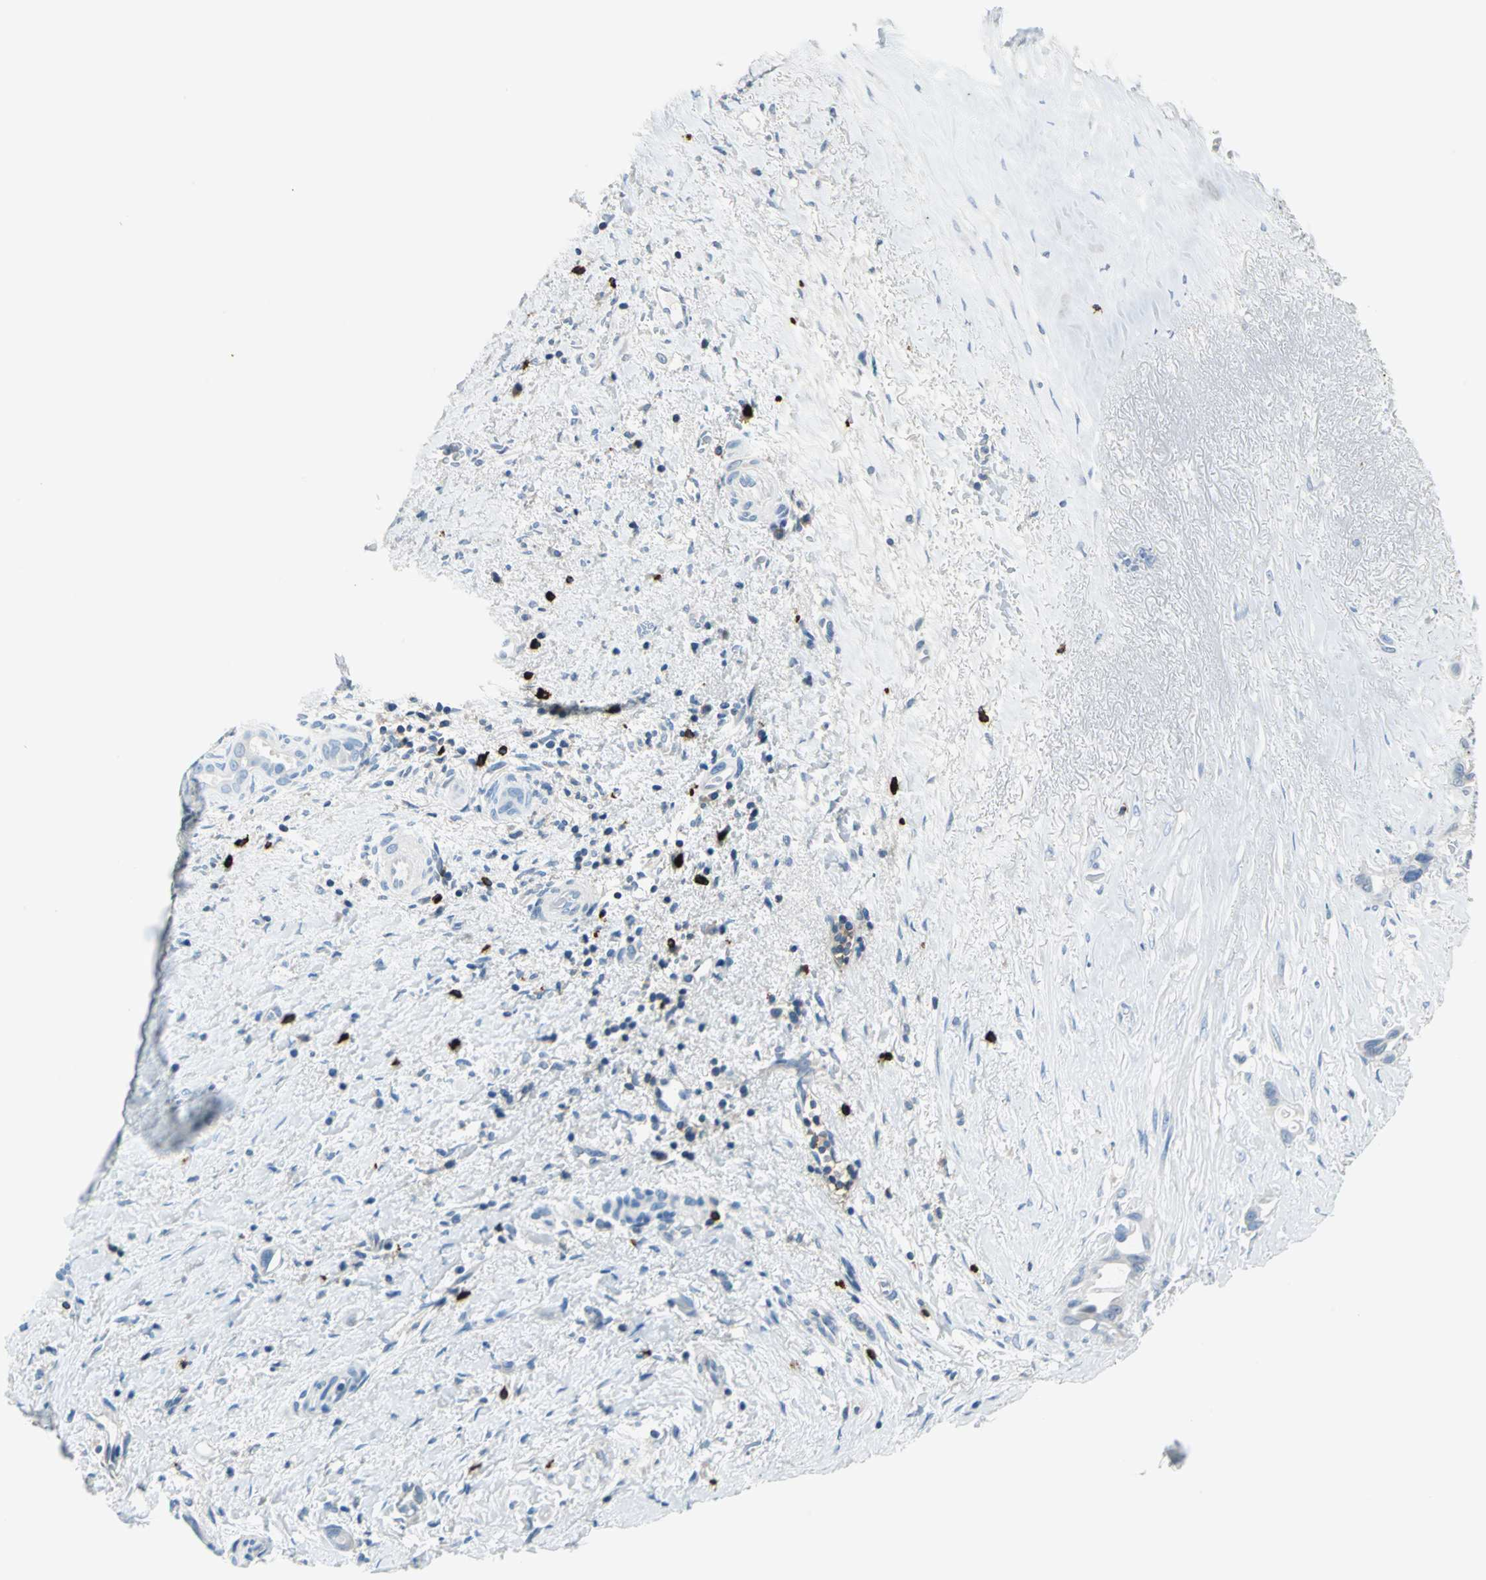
{"staining": {"intensity": "negative", "quantity": "none", "location": "none"}, "tissue": "liver cancer", "cell_type": "Tumor cells", "image_type": "cancer", "snomed": [{"axis": "morphology", "description": "Cholangiocarcinoma"}, {"axis": "topography", "description": "Liver"}], "caption": "Tumor cells are negative for brown protein staining in liver cancer (cholangiocarcinoma).", "gene": "CPA3", "patient": {"sex": "female", "age": 65}}